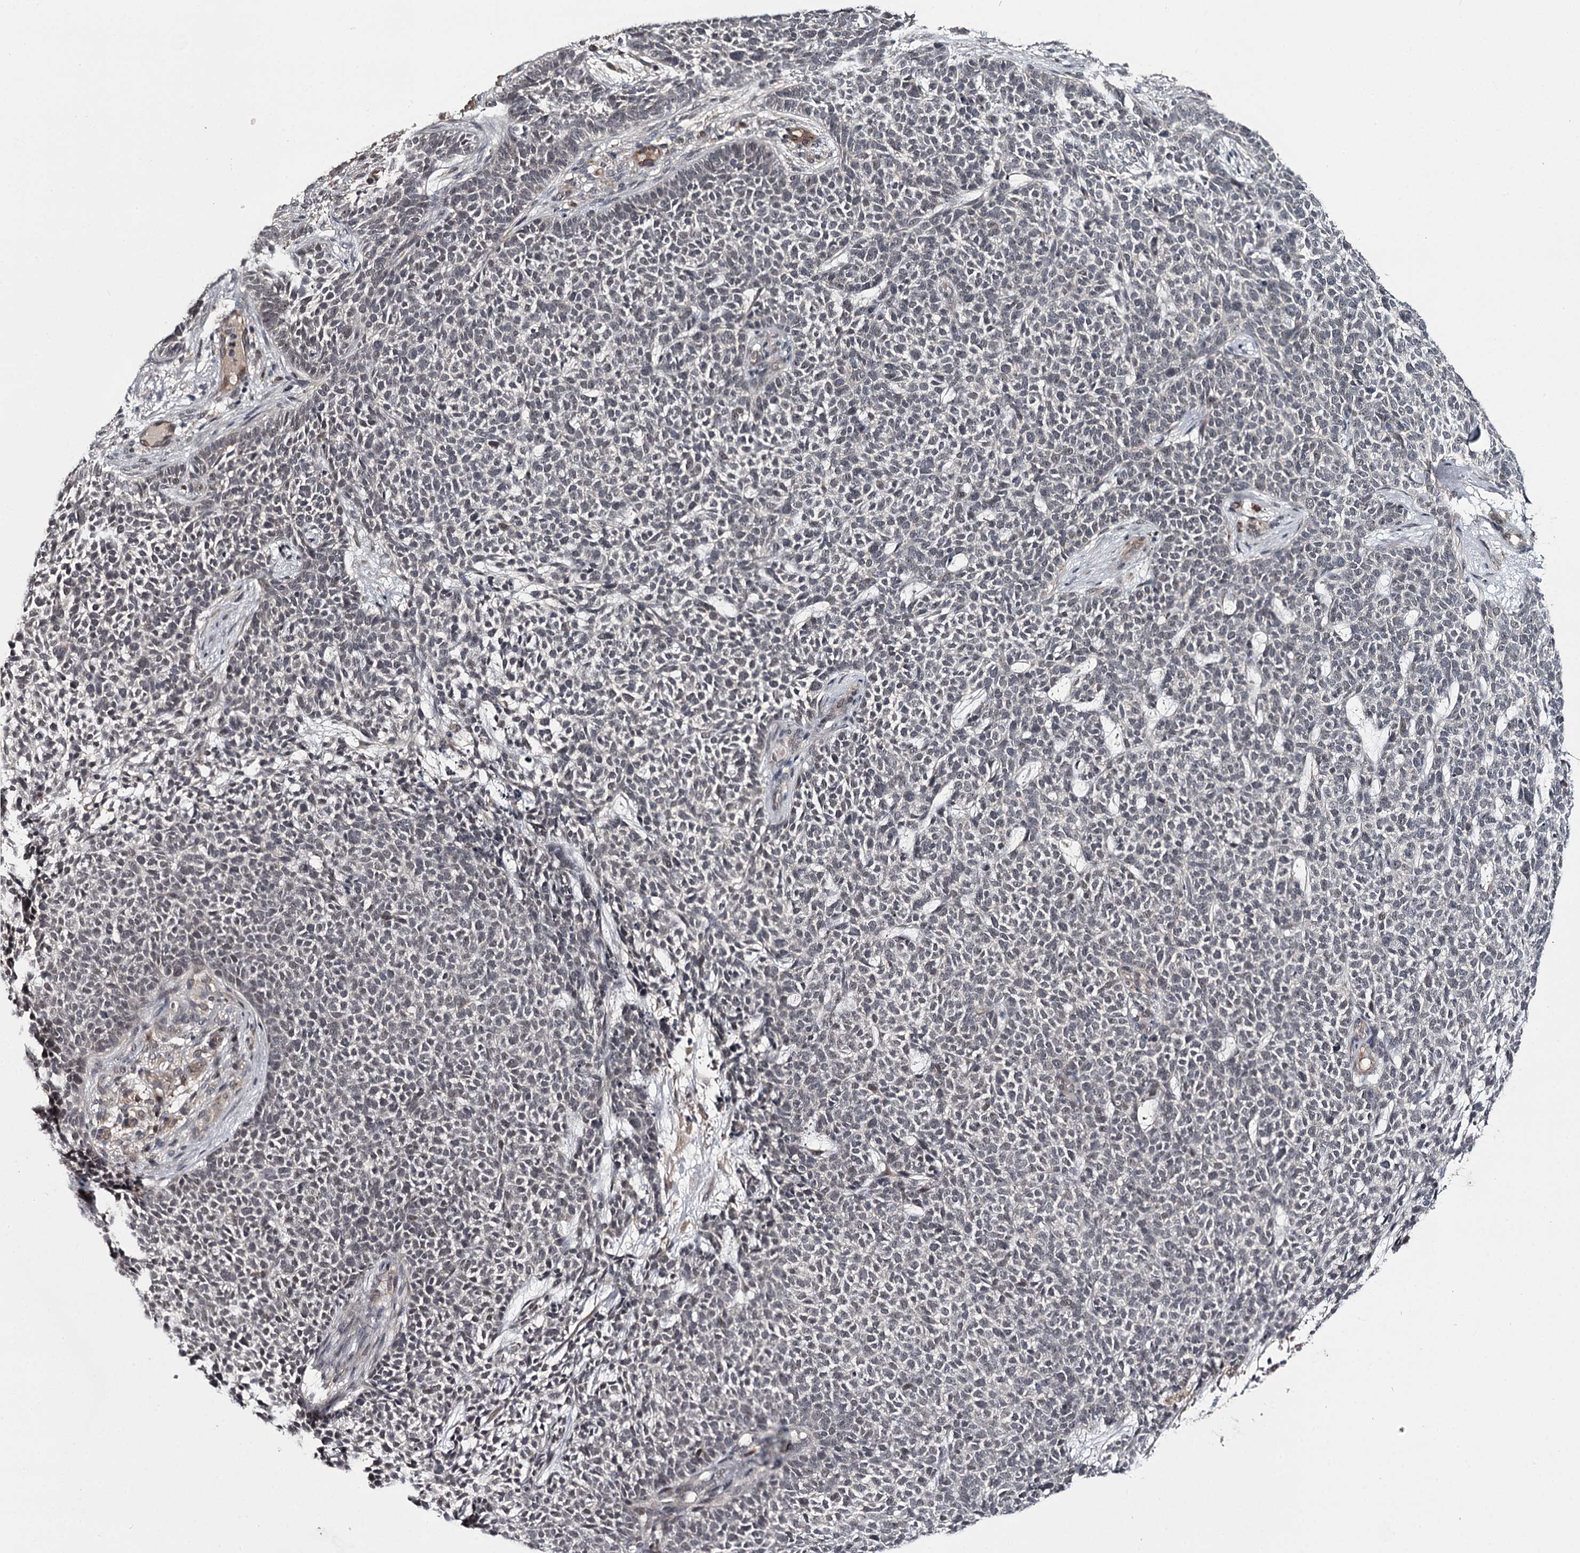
{"staining": {"intensity": "negative", "quantity": "none", "location": "none"}, "tissue": "skin cancer", "cell_type": "Tumor cells", "image_type": "cancer", "snomed": [{"axis": "morphology", "description": "Basal cell carcinoma"}, {"axis": "topography", "description": "Skin"}], "caption": "This is an immunohistochemistry histopathology image of human skin cancer (basal cell carcinoma). There is no expression in tumor cells.", "gene": "CWF19L2", "patient": {"sex": "female", "age": 84}}